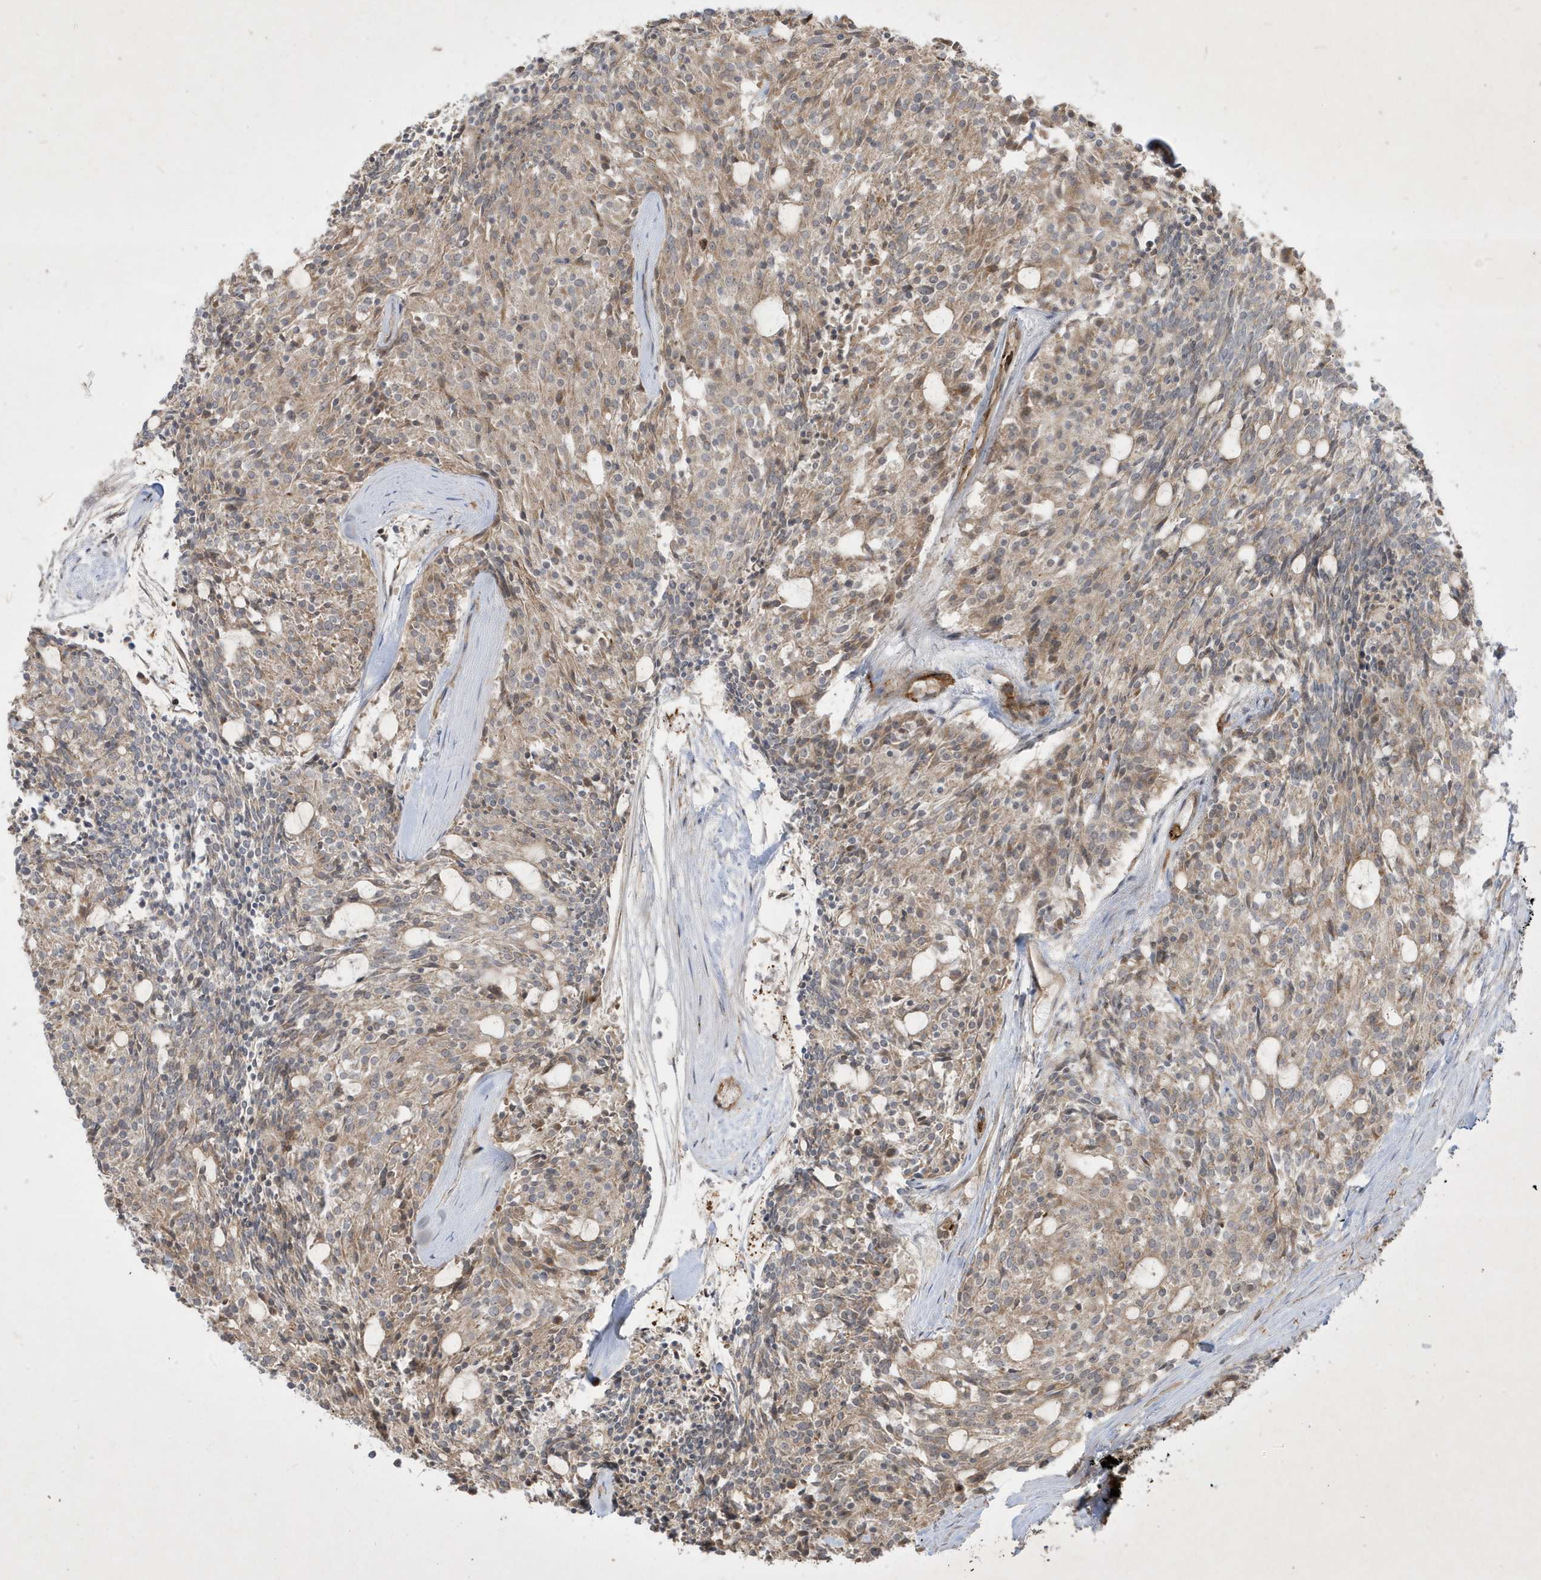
{"staining": {"intensity": "weak", "quantity": "25%-75%", "location": "cytoplasmic/membranous"}, "tissue": "carcinoid", "cell_type": "Tumor cells", "image_type": "cancer", "snomed": [{"axis": "morphology", "description": "Carcinoid, malignant, NOS"}, {"axis": "topography", "description": "Pancreas"}], "caption": "Immunohistochemistry staining of malignant carcinoid, which reveals low levels of weak cytoplasmic/membranous staining in approximately 25%-75% of tumor cells indicating weak cytoplasmic/membranous protein positivity. The staining was performed using DAB (3,3'-diaminobenzidine) (brown) for protein detection and nuclei were counterstained in hematoxylin (blue).", "gene": "IFT57", "patient": {"sex": "female", "age": 54}}